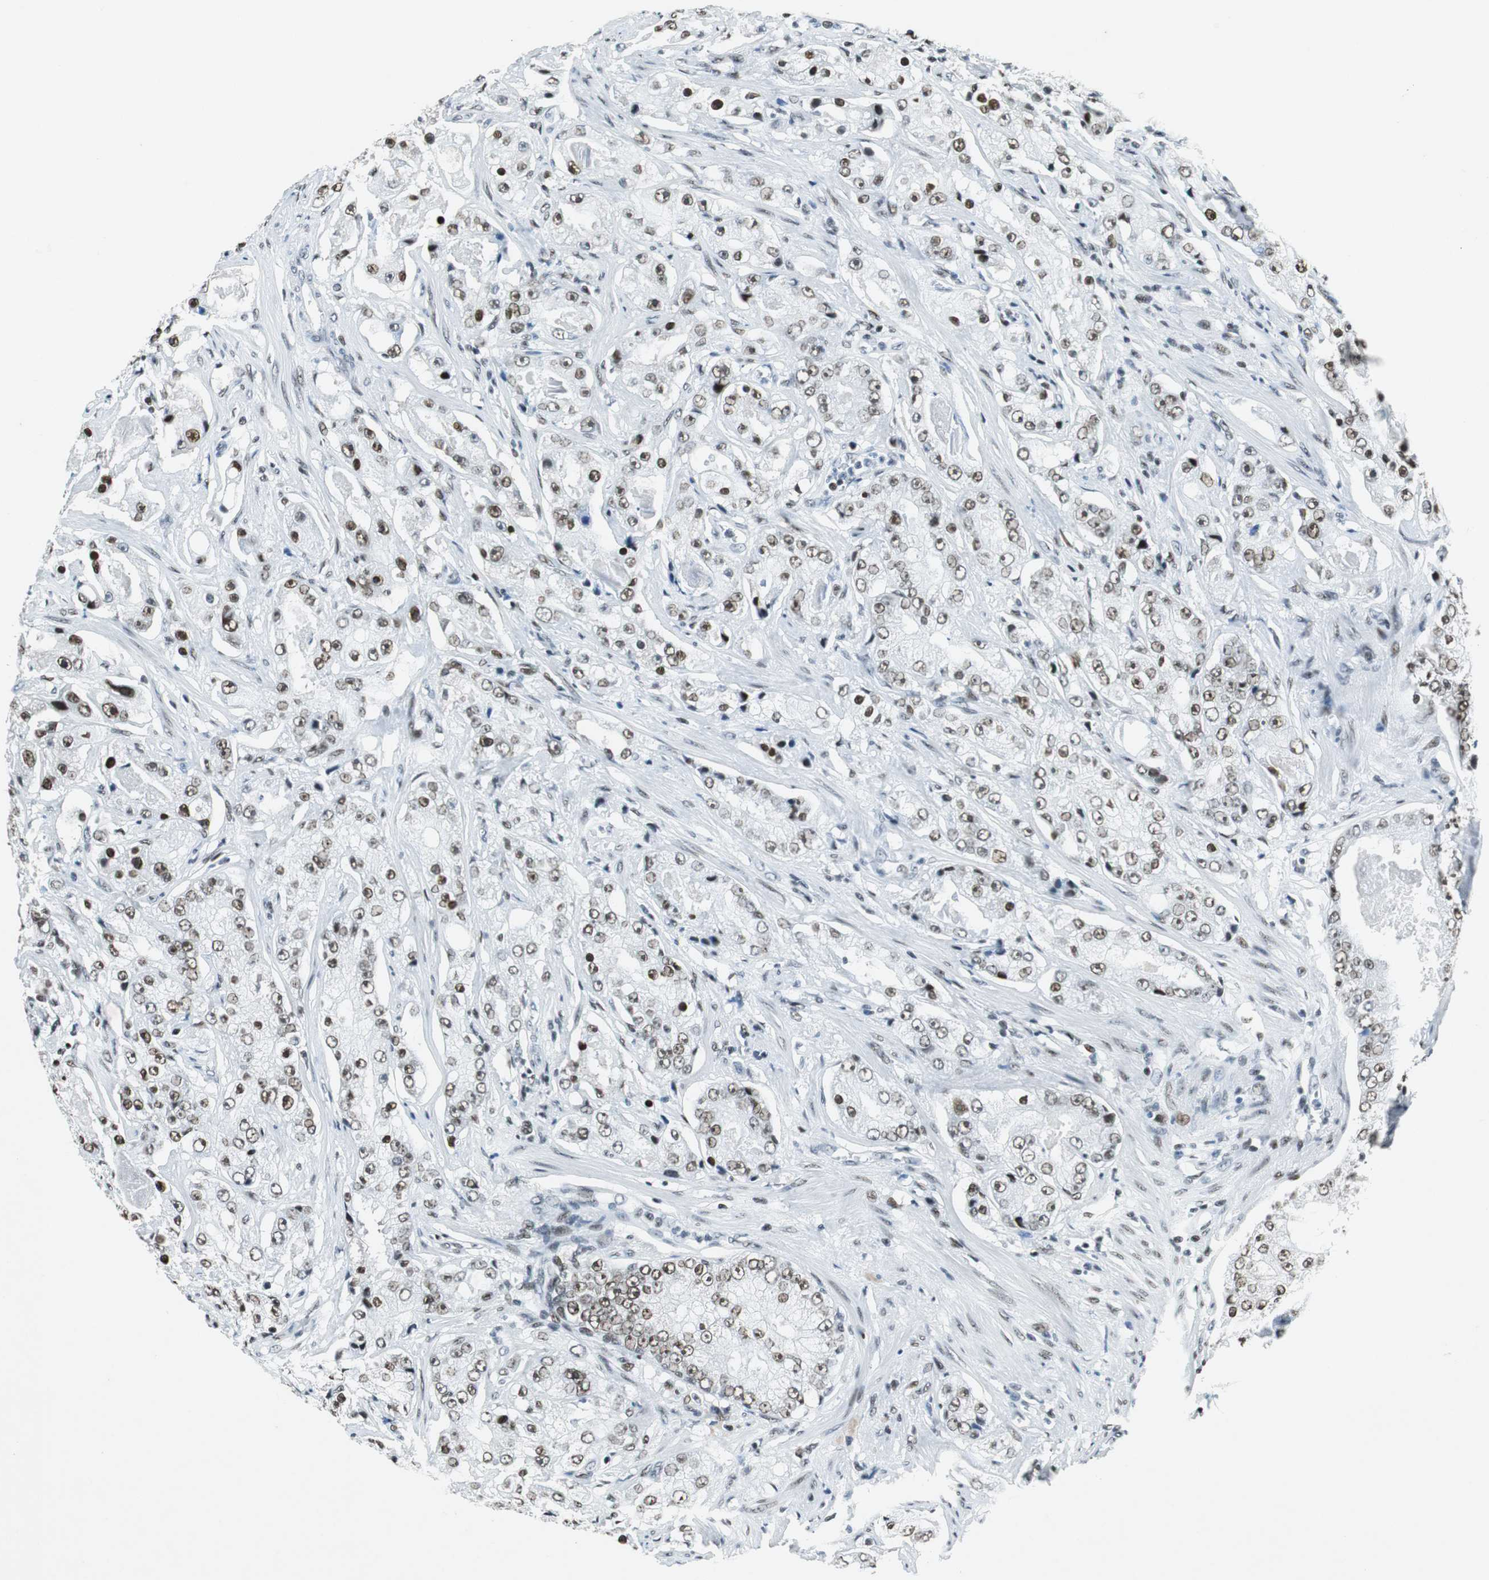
{"staining": {"intensity": "weak", "quantity": "25%-75%", "location": "nuclear"}, "tissue": "prostate cancer", "cell_type": "Tumor cells", "image_type": "cancer", "snomed": [{"axis": "morphology", "description": "Adenocarcinoma, High grade"}, {"axis": "topography", "description": "Prostate"}], "caption": "Human prostate adenocarcinoma (high-grade) stained with a brown dye reveals weak nuclear positive expression in approximately 25%-75% of tumor cells.", "gene": "HDAC3", "patient": {"sex": "male", "age": 73}}